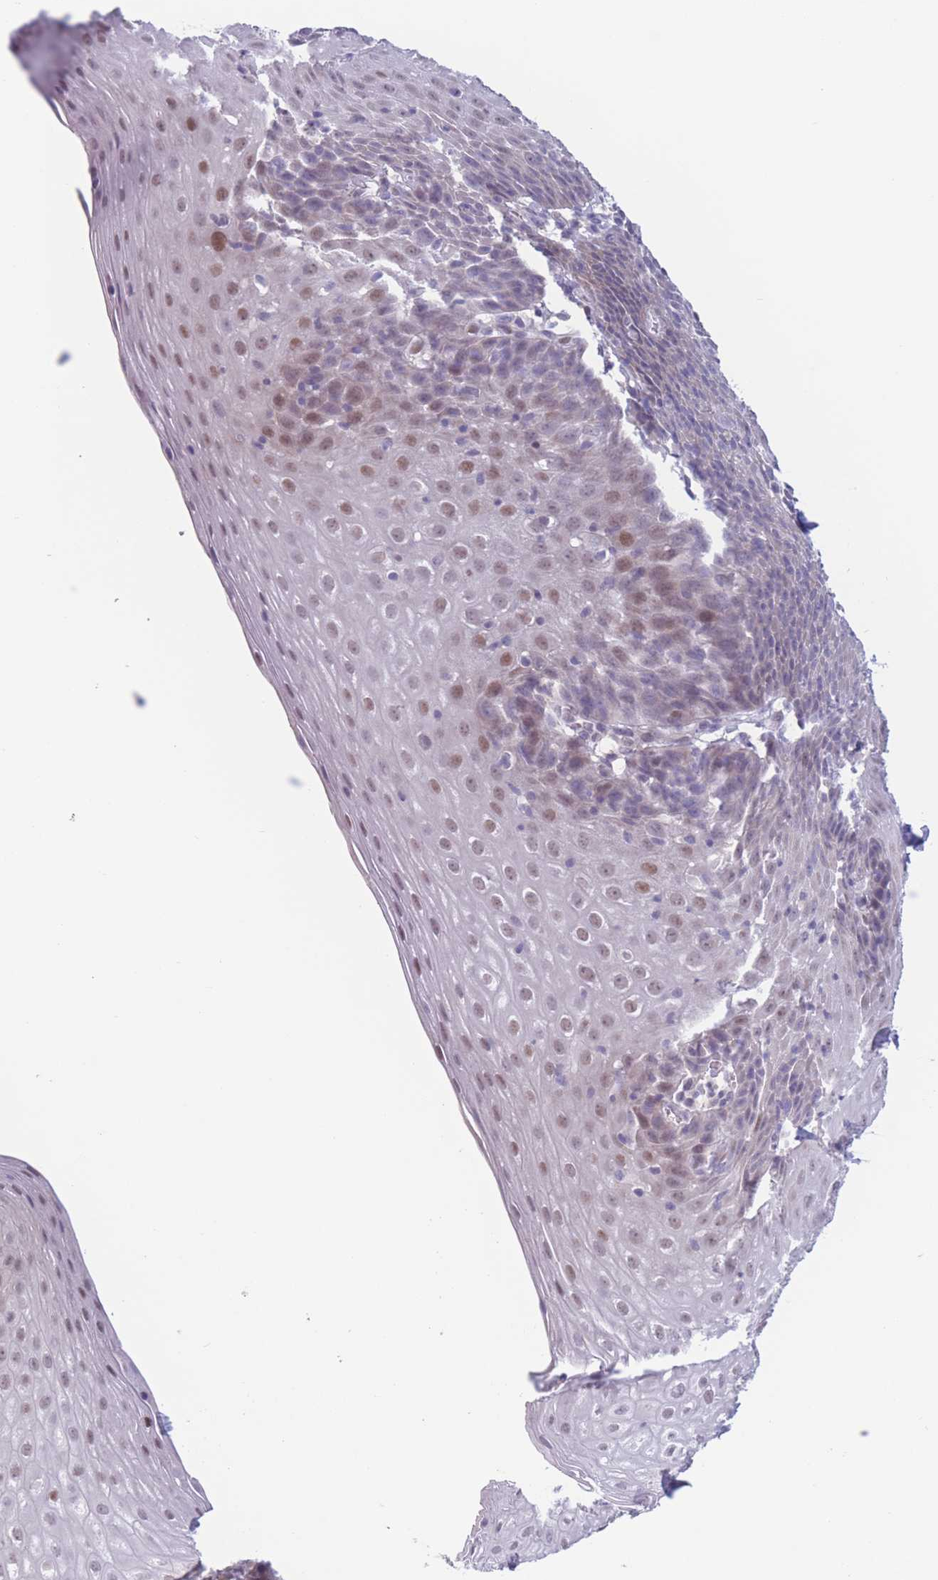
{"staining": {"intensity": "moderate", "quantity": "25%-75%", "location": "nuclear"}, "tissue": "esophagus", "cell_type": "Squamous epithelial cells", "image_type": "normal", "snomed": [{"axis": "morphology", "description": "Normal tissue, NOS"}, {"axis": "topography", "description": "Esophagus"}], "caption": "A medium amount of moderate nuclear positivity is identified in about 25%-75% of squamous epithelial cells in normal esophagus.", "gene": "ENSG00000267179", "patient": {"sex": "female", "age": 61}}